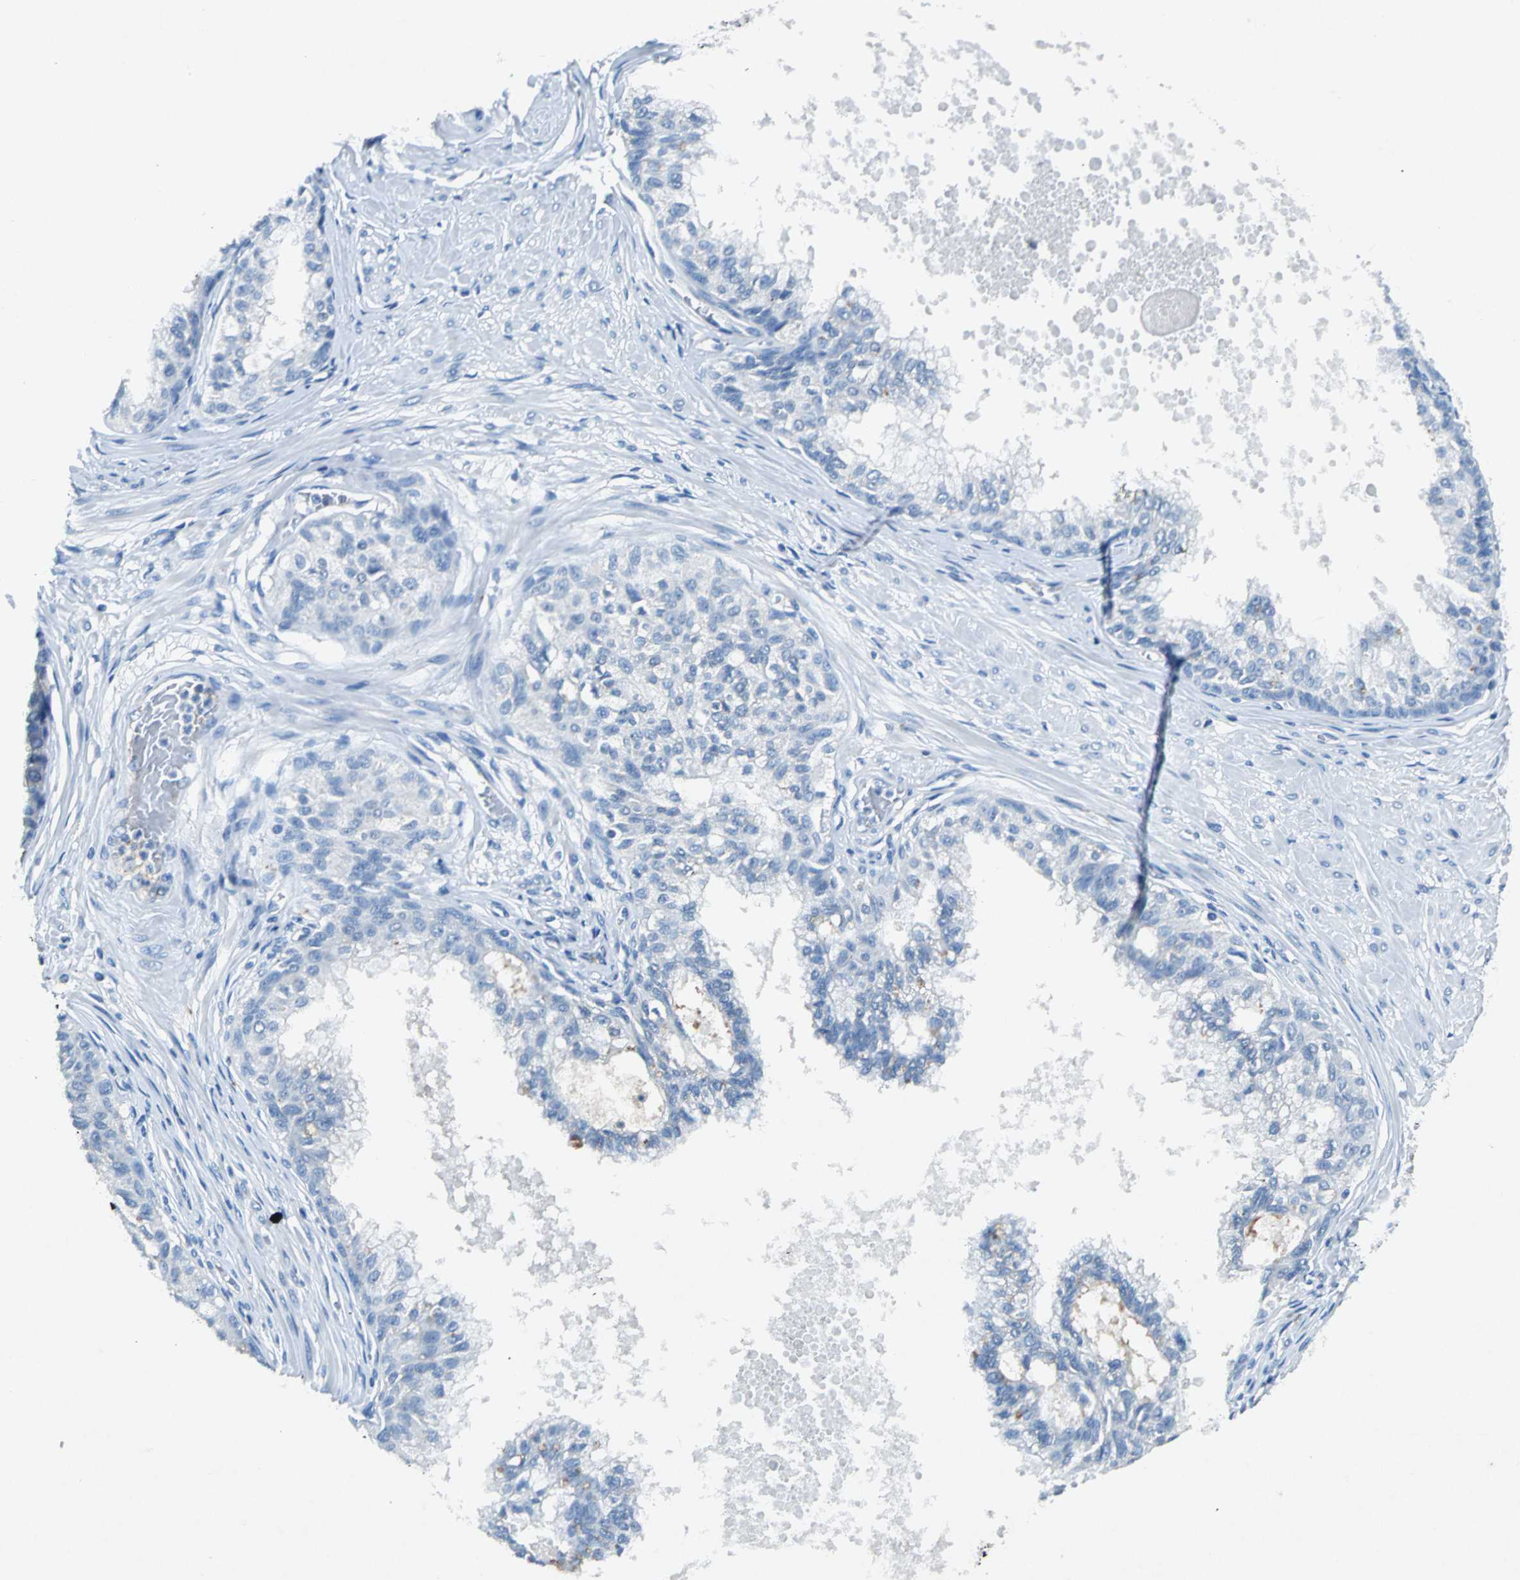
{"staining": {"intensity": "moderate", "quantity": "<25%", "location": "cytoplasmic/membranous"}, "tissue": "prostate", "cell_type": "Glandular cells", "image_type": "normal", "snomed": [{"axis": "morphology", "description": "Normal tissue, NOS"}, {"axis": "topography", "description": "Prostate"}, {"axis": "topography", "description": "Seminal veicle"}], "caption": "Prostate stained for a protein shows moderate cytoplasmic/membranous positivity in glandular cells. (brown staining indicates protein expression, while blue staining denotes nuclei).", "gene": "RPS13", "patient": {"sex": "male", "age": 60}}